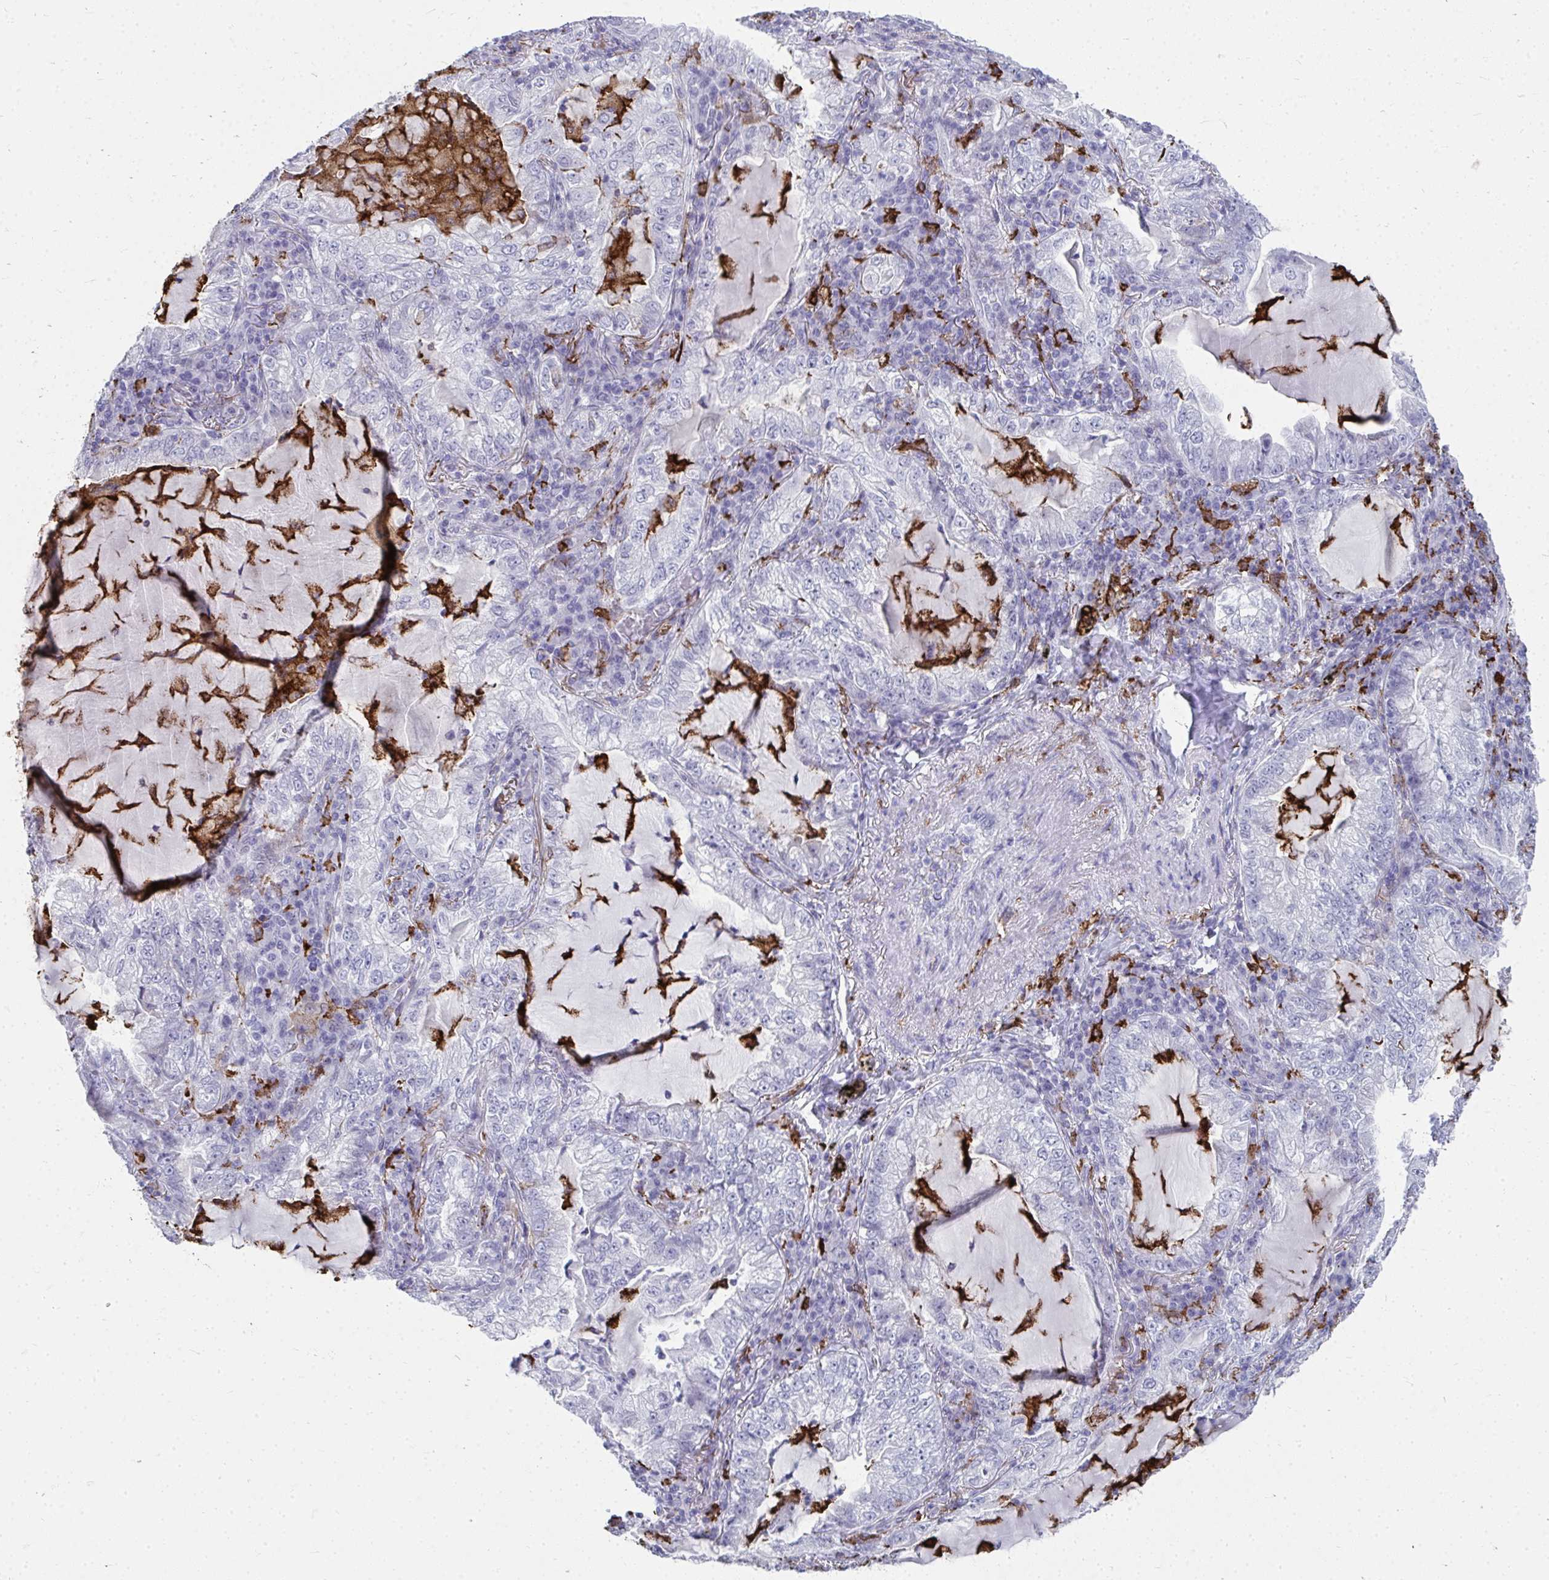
{"staining": {"intensity": "negative", "quantity": "none", "location": "none"}, "tissue": "lung cancer", "cell_type": "Tumor cells", "image_type": "cancer", "snomed": [{"axis": "morphology", "description": "Adenocarcinoma, NOS"}, {"axis": "topography", "description": "Lung"}], "caption": "The micrograph shows no staining of tumor cells in lung cancer (adenocarcinoma).", "gene": "CD163", "patient": {"sex": "female", "age": 73}}